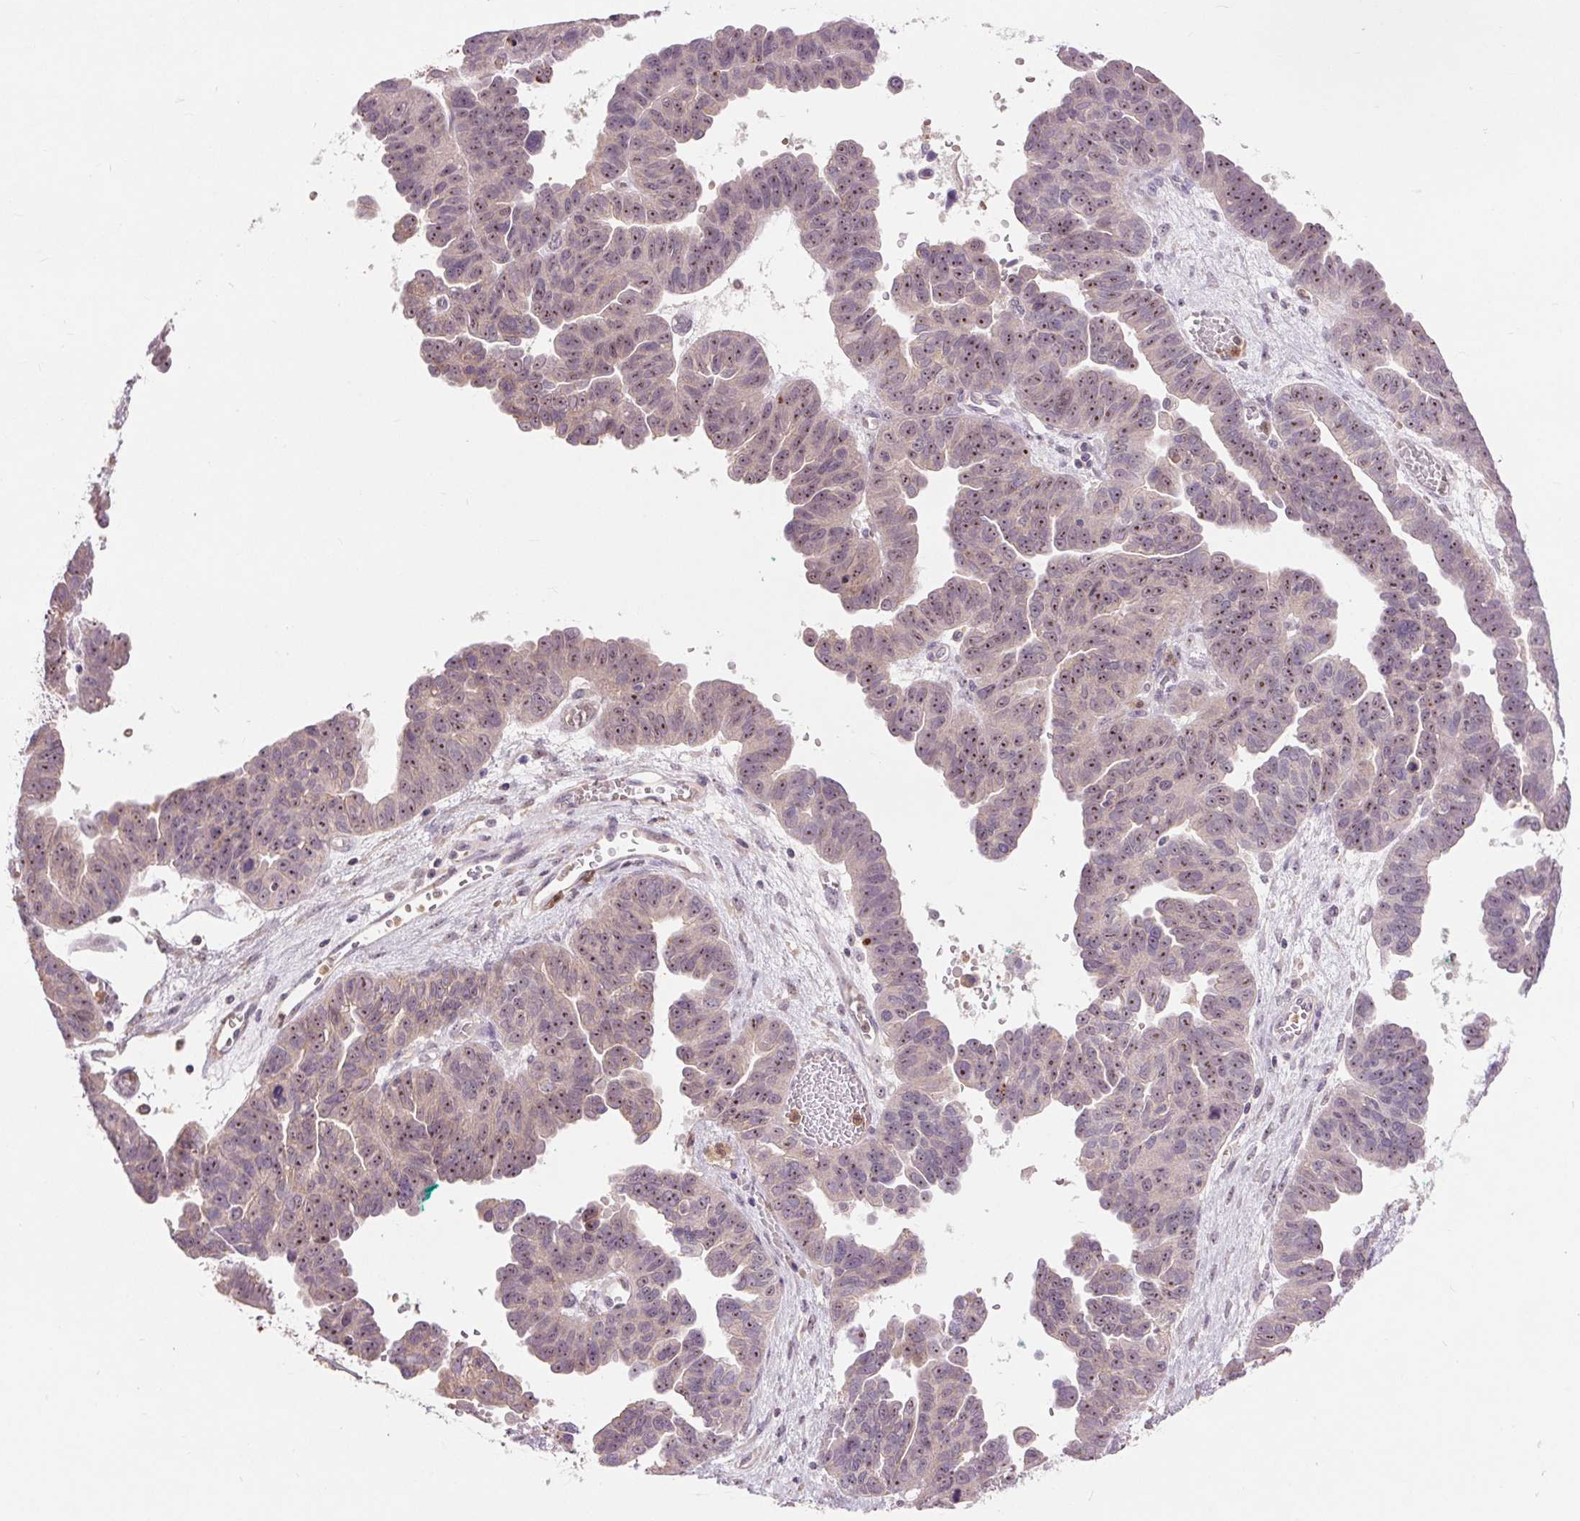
{"staining": {"intensity": "weak", "quantity": "25%-75%", "location": "nuclear"}, "tissue": "ovarian cancer", "cell_type": "Tumor cells", "image_type": "cancer", "snomed": [{"axis": "morphology", "description": "Cystadenocarcinoma, serous, NOS"}, {"axis": "topography", "description": "Ovary"}], "caption": "This is a micrograph of IHC staining of ovarian cancer, which shows weak staining in the nuclear of tumor cells.", "gene": "RANBP3L", "patient": {"sex": "female", "age": 64}}